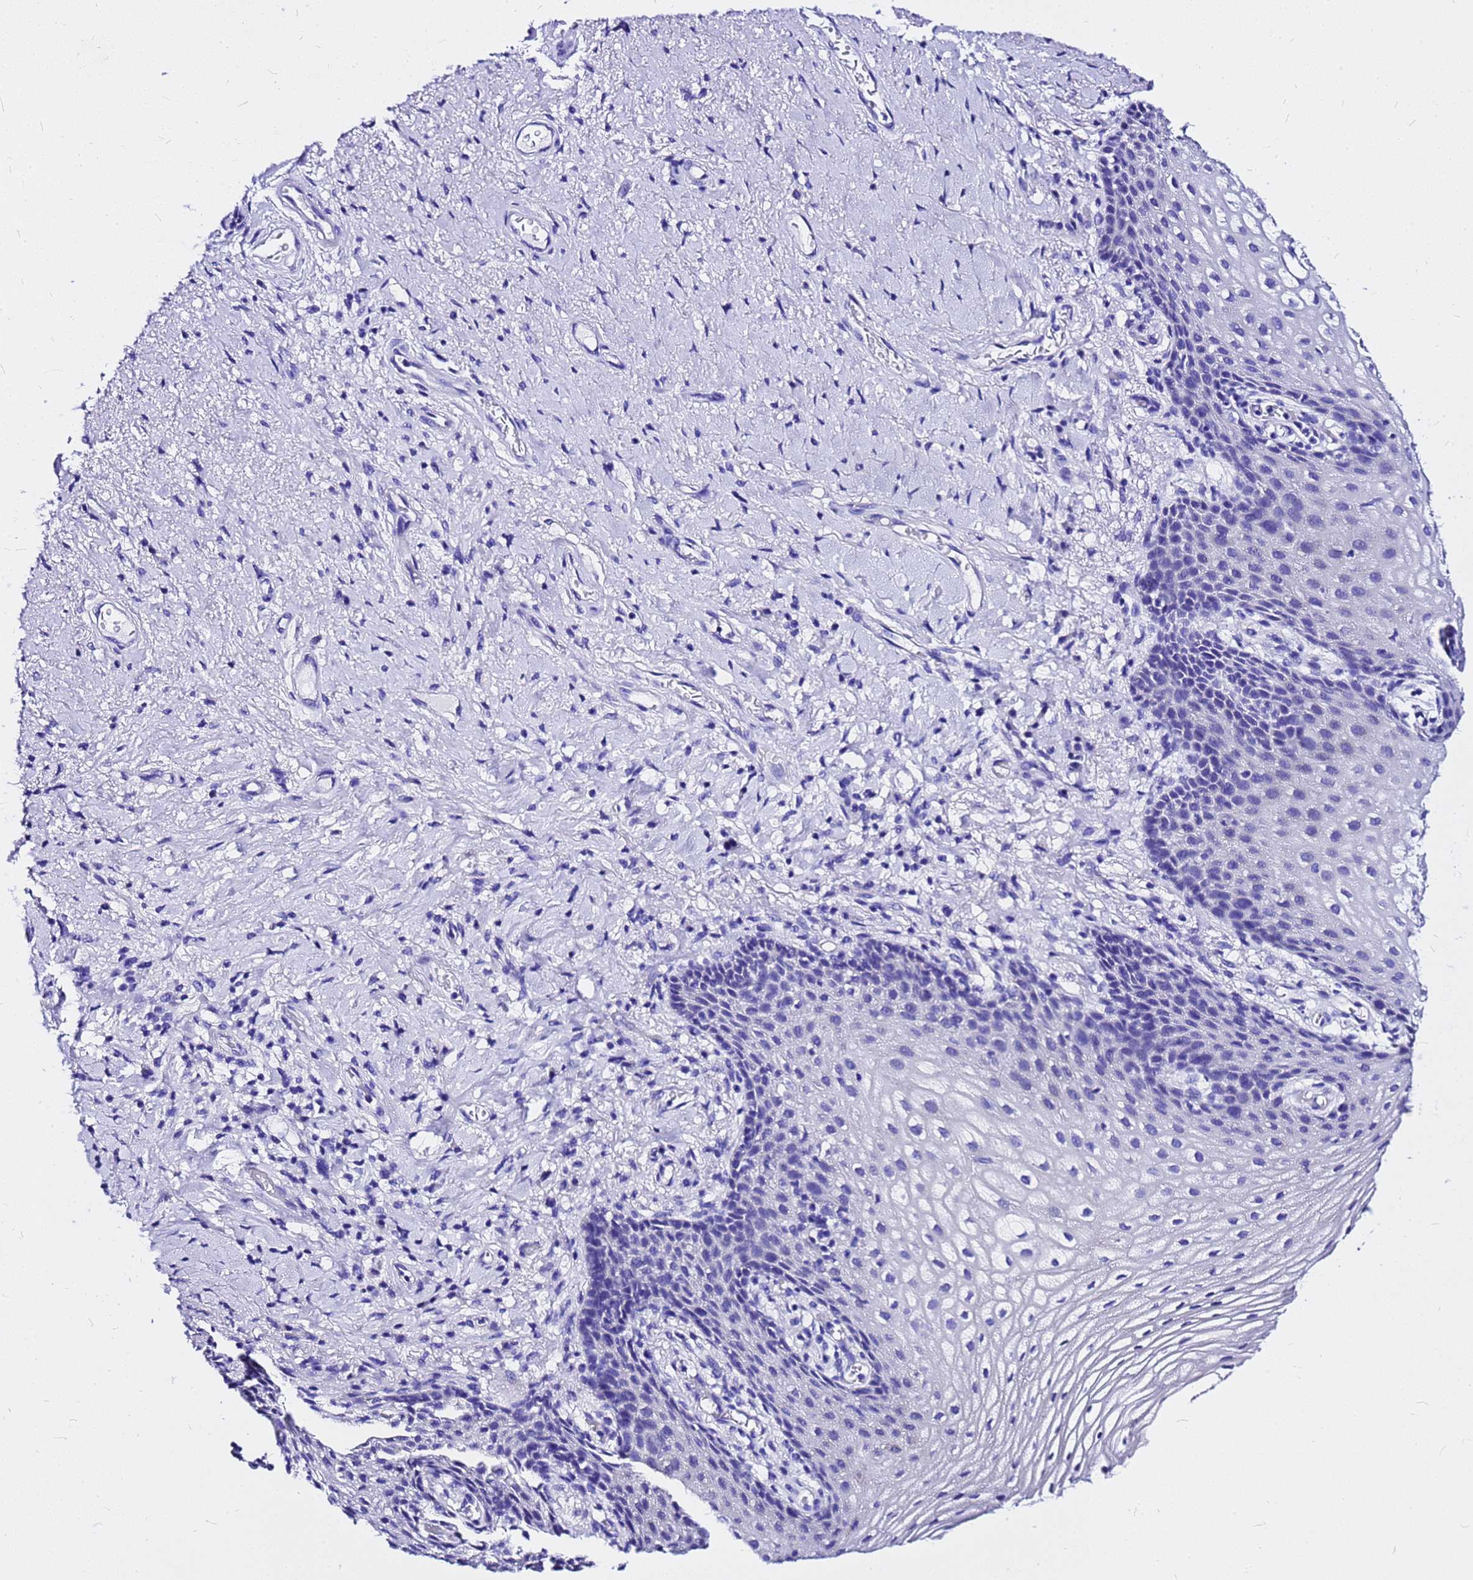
{"staining": {"intensity": "negative", "quantity": "none", "location": "none"}, "tissue": "vagina", "cell_type": "Squamous epithelial cells", "image_type": "normal", "snomed": [{"axis": "morphology", "description": "Normal tissue, NOS"}, {"axis": "topography", "description": "Vagina"}], "caption": "Immunohistochemistry image of normal vagina: human vagina stained with DAB shows no significant protein positivity in squamous epithelial cells. The staining is performed using DAB (3,3'-diaminobenzidine) brown chromogen with nuclei counter-stained in using hematoxylin.", "gene": "HERC4", "patient": {"sex": "female", "age": 60}}